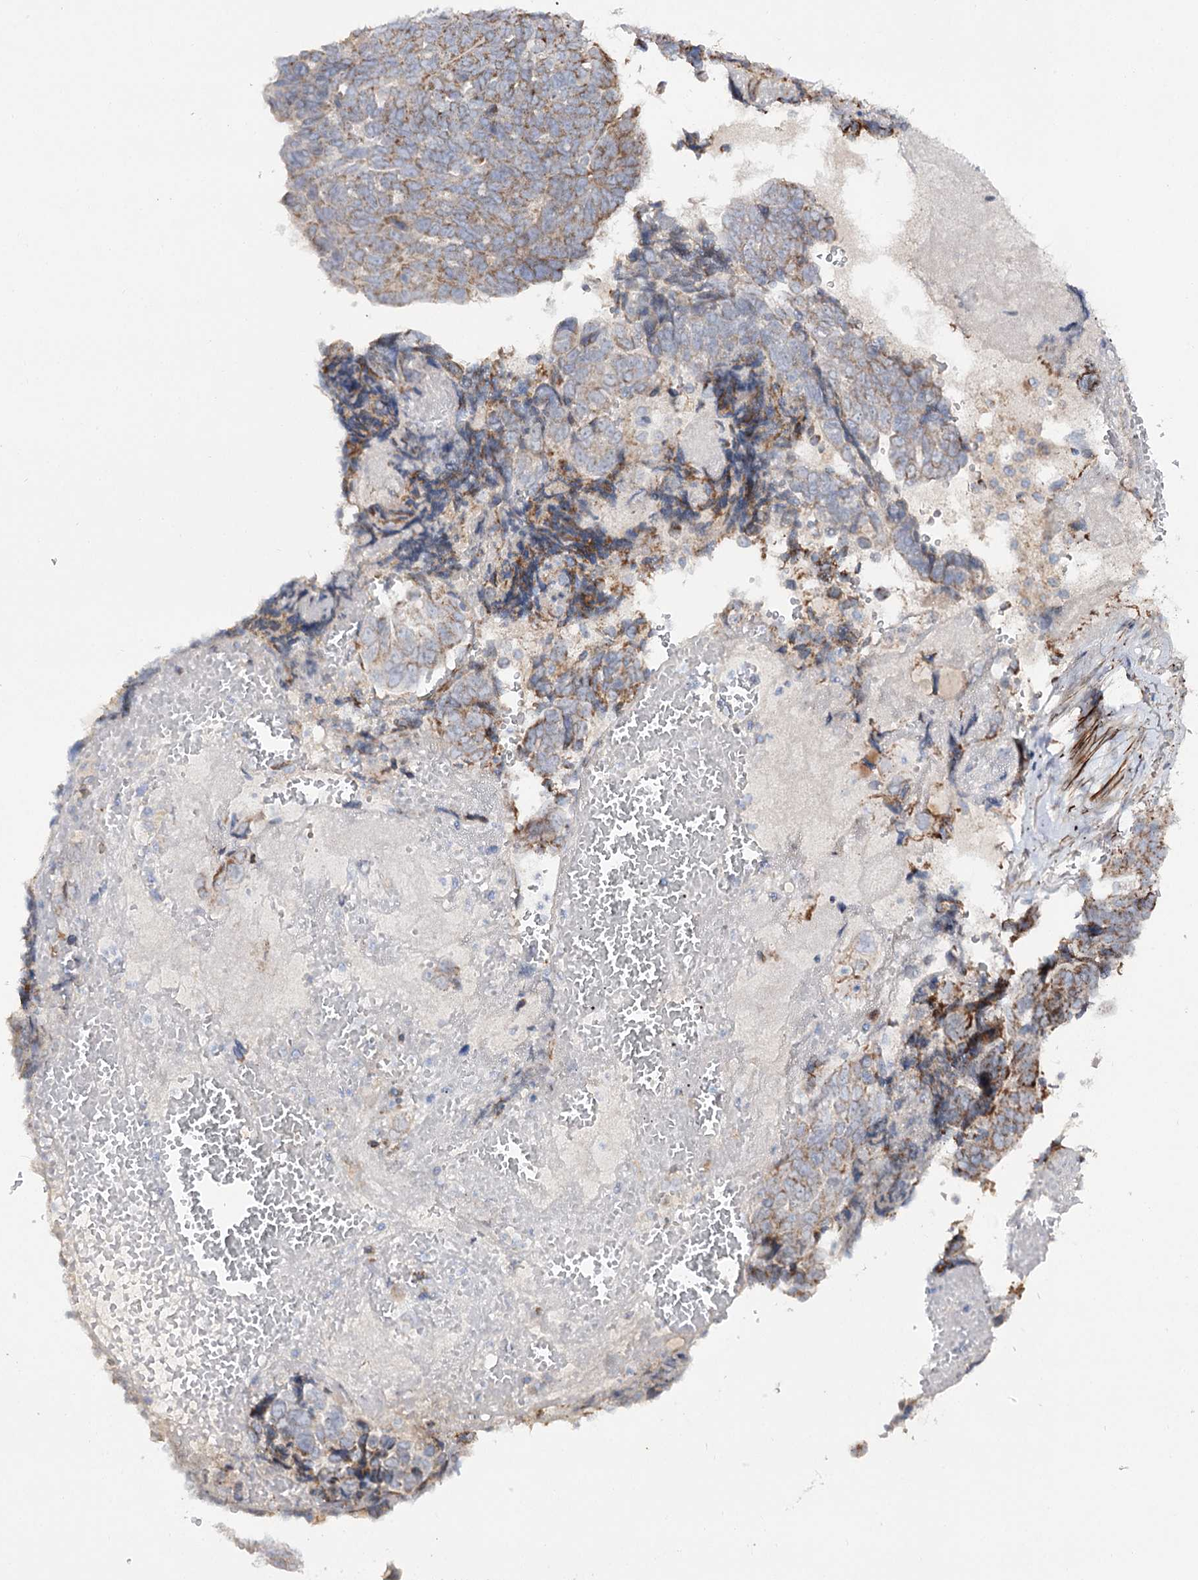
{"staining": {"intensity": "moderate", "quantity": "25%-75%", "location": "cytoplasmic/membranous"}, "tissue": "ovarian cancer", "cell_type": "Tumor cells", "image_type": "cancer", "snomed": [{"axis": "morphology", "description": "Cystadenocarcinoma, serous, NOS"}, {"axis": "topography", "description": "Ovary"}], "caption": "Serous cystadenocarcinoma (ovarian) stained with DAB immunohistochemistry displays medium levels of moderate cytoplasmic/membranous staining in about 25%-75% of tumor cells. The staining is performed using DAB (3,3'-diaminobenzidine) brown chromogen to label protein expression. The nuclei are counter-stained blue using hematoxylin.", "gene": "C11orf80", "patient": {"sex": "female", "age": 79}}